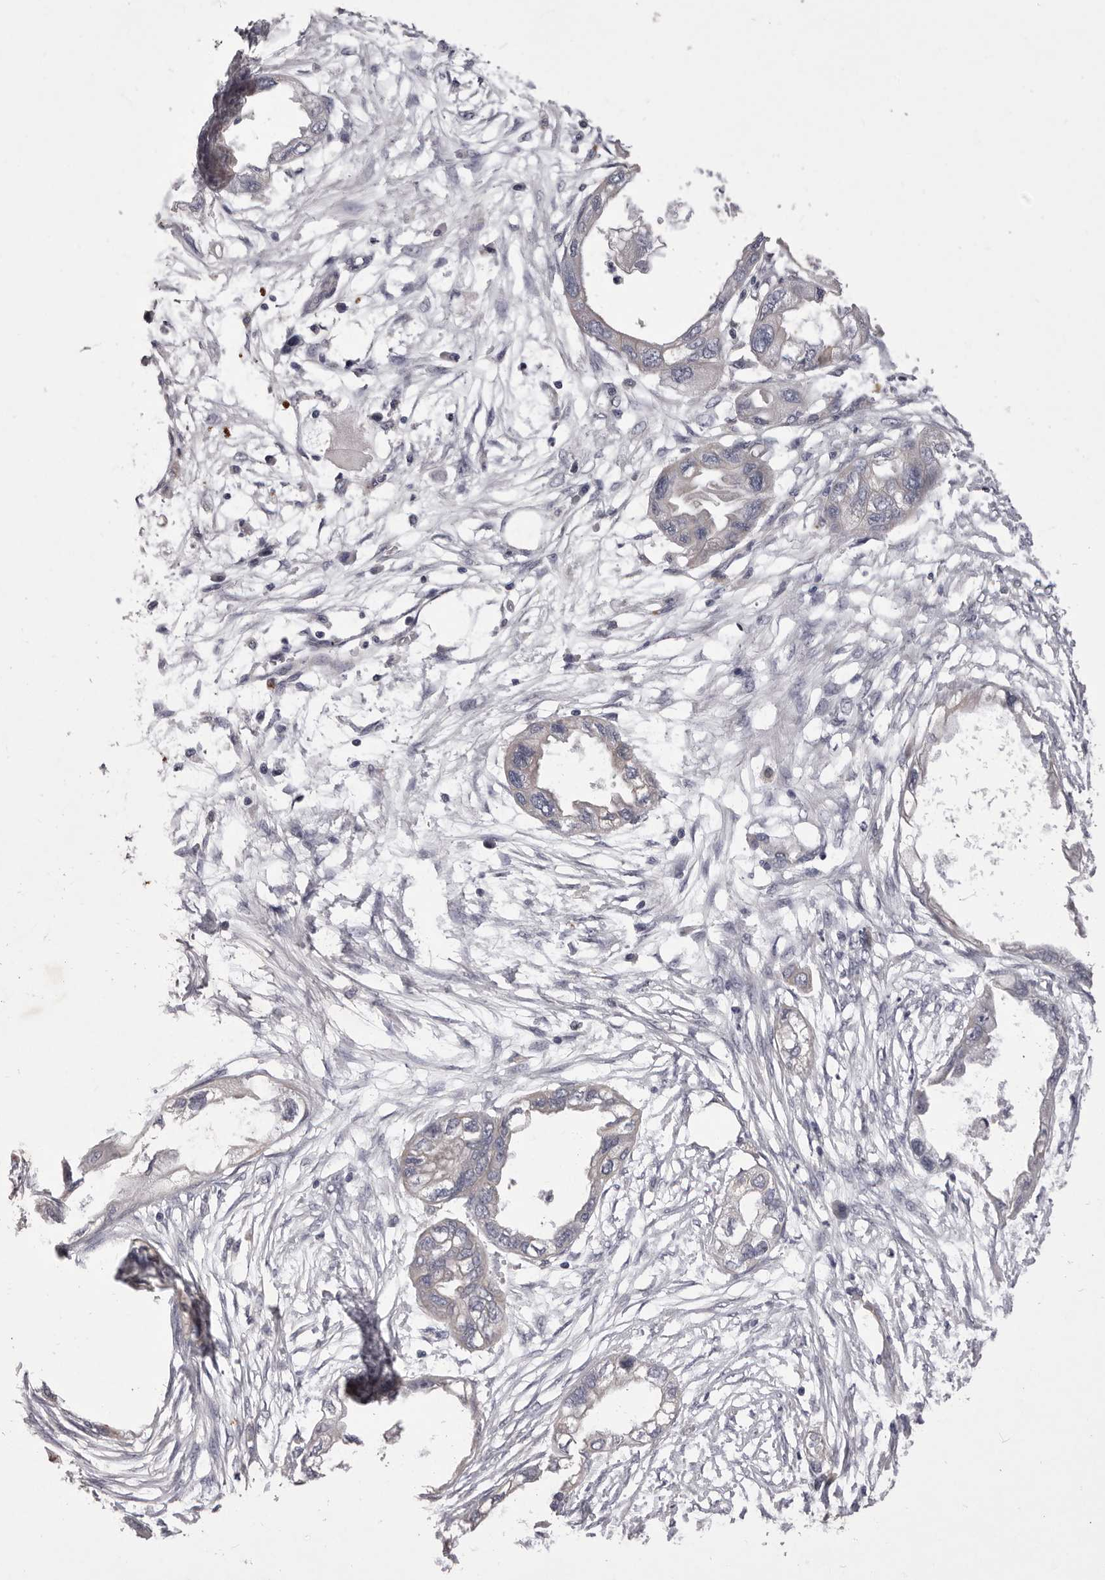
{"staining": {"intensity": "negative", "quantity": "none", "location": "none"}, "tissue": "endometrial cancer", "cell_type": "Tumor cells", "image_type": "cancer", "snomed": [{"axis": "morphology", "description": "Adenocarcinoma, NOS"}, {"axis": "morphology", "description": "Adenocarcinoma, metastatic, NOS"}, {"axis": "topography", "description": "Adipose tissue"}, {"axis": "topography", "description": "Endometrium"}], "caption": "Immunohistochemical staining of metastatic adenocarcinoma (endometrial) exhibits no significant expression in tumor cells. (DAB (3,3'-diaminobenzidine) immunohistochemistry with hematoxylin counter stain).", "gene": "PNRC1", "patient": {"sex": "female", "age": 67}}